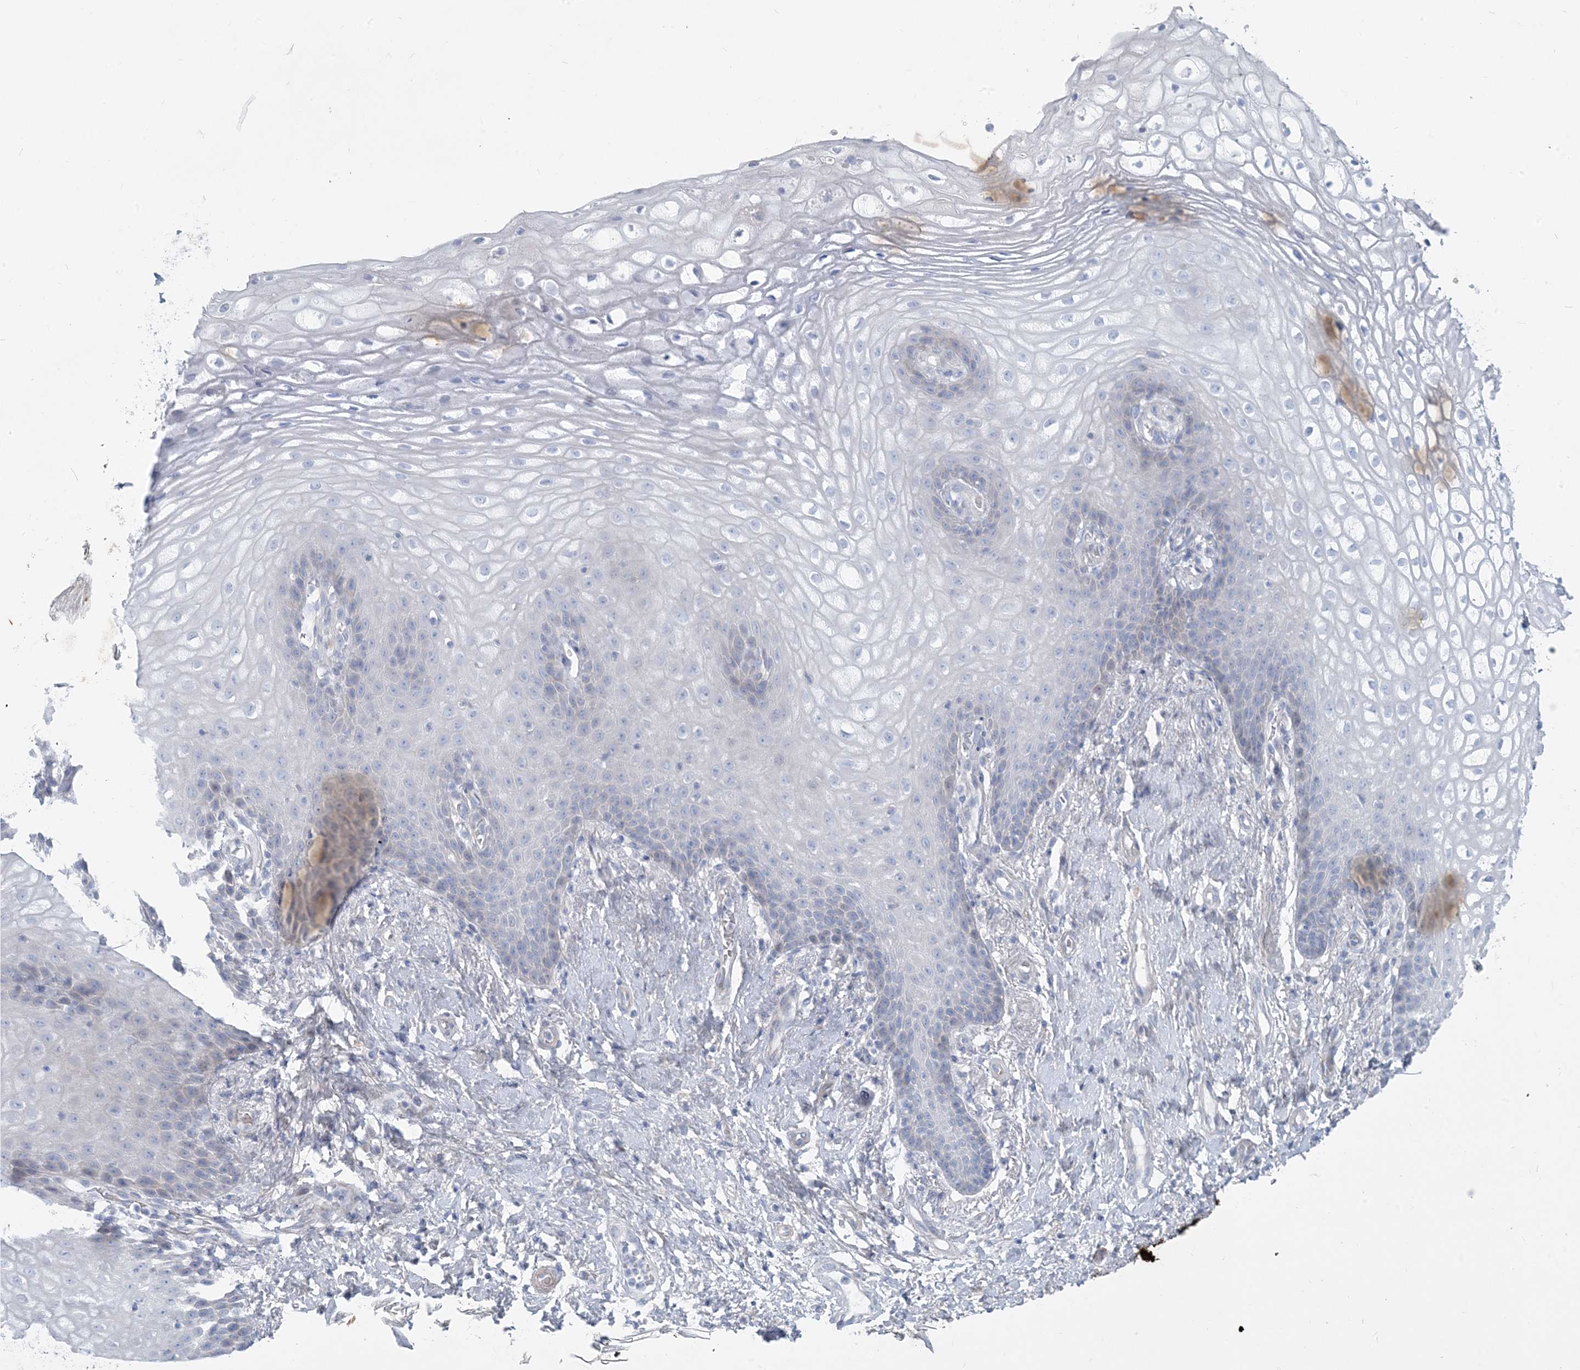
{"staining": {"intensity": "negative", "quantity": "none", "location": "none"}, "tissue": "vagina", "cell_type": "Squamous epithelial cells", "image_type": "normal", "snomed": [{"axis": "morphology", "description": "Normal tissue, NOS"}, {"axis": "topography", "description": "Vagina"}], "caption": "Immunohistochemical staining of normal human vagina shows no significant expression in squamous epithelial cells.", "gene": "MOXD1", "patient": {"sex": "female", "age": 60}}